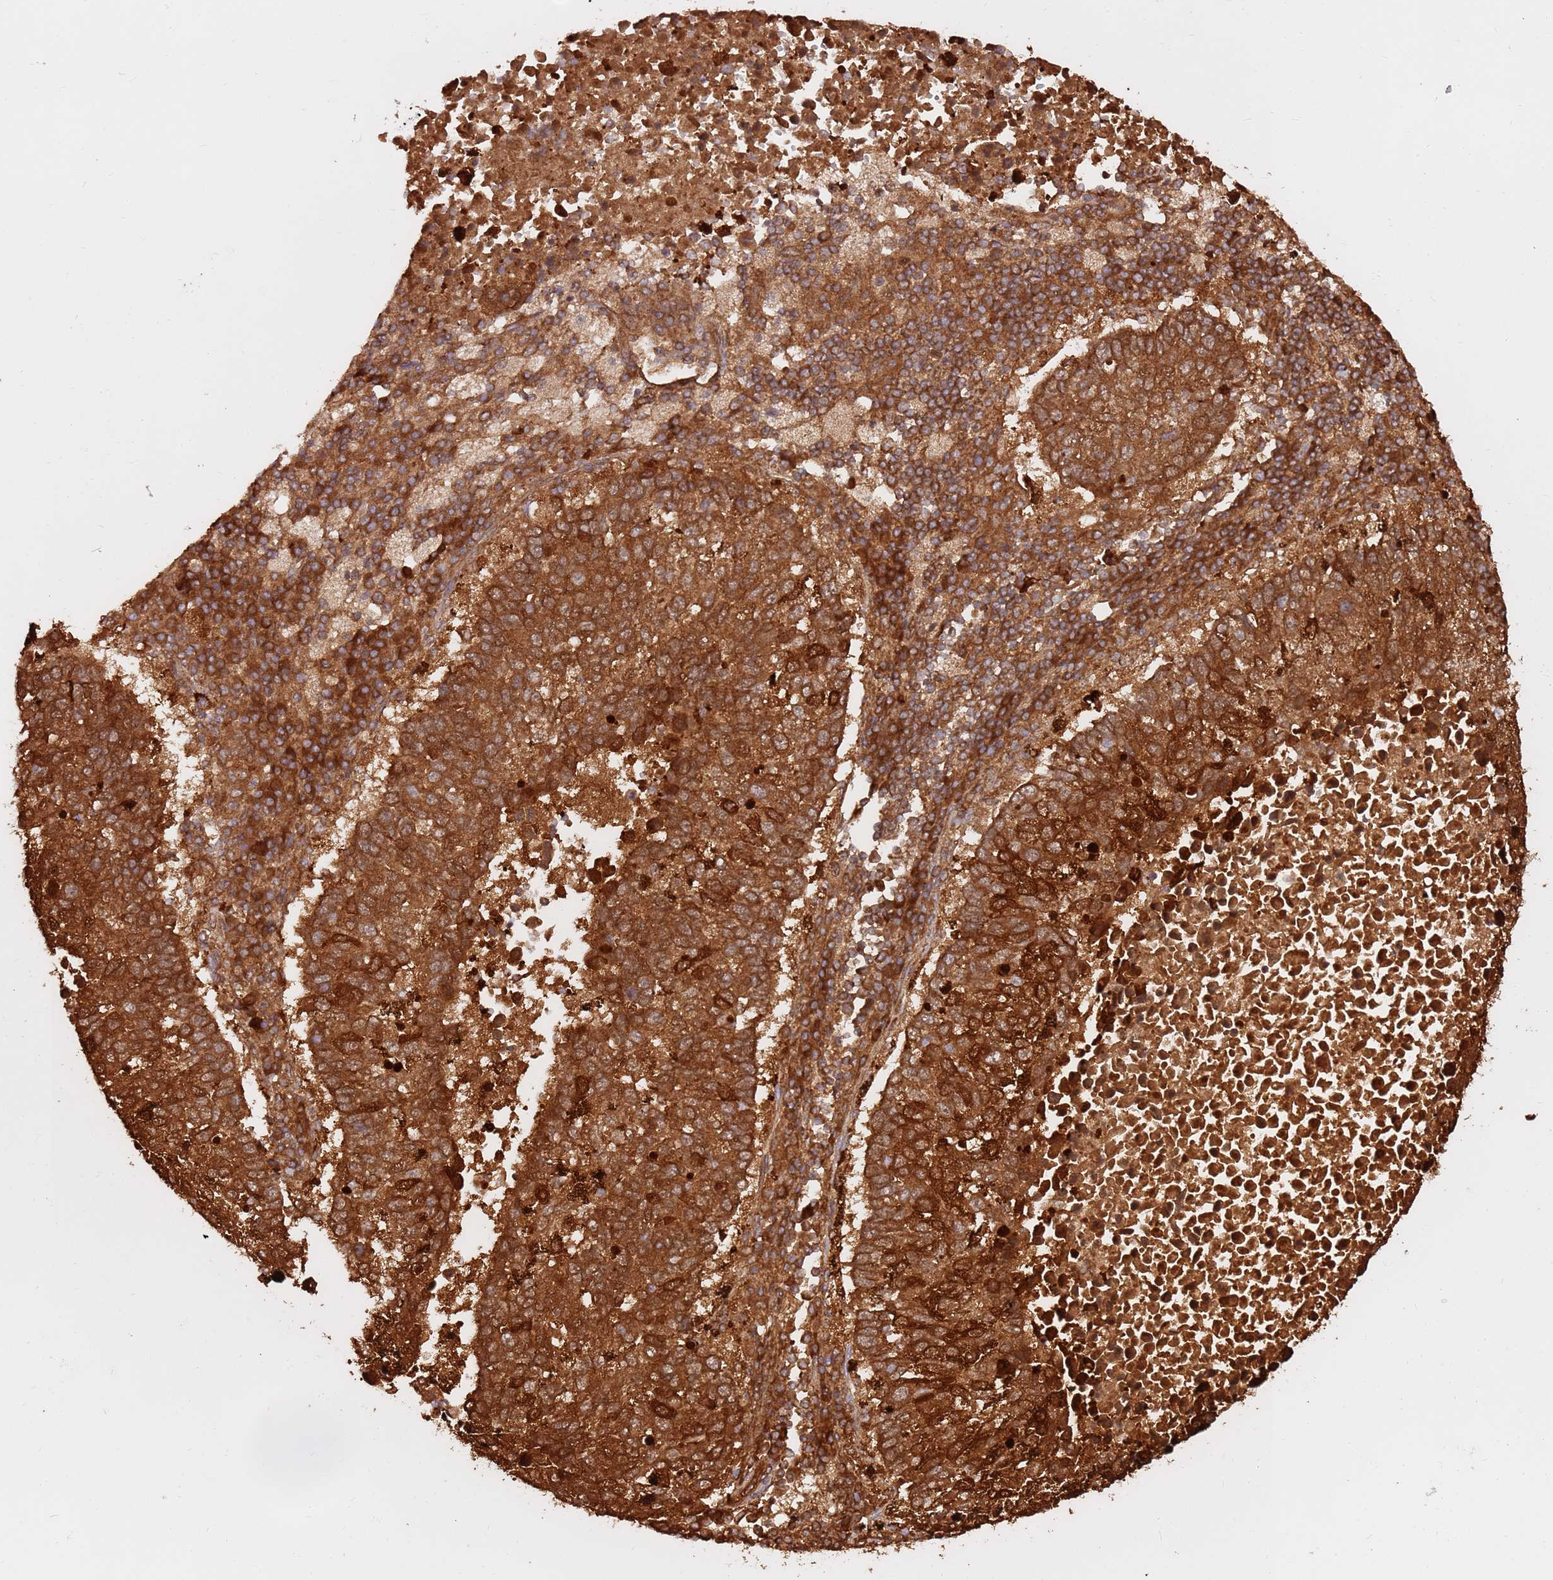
{"staining": {"intensity": "strong", "quantity": ">75%", "location": "cytoplasmic/membranous"}, "tissue": "lung cancer", "cell_type": "Tumor cells", "image_type": "cancer", "snomed": [{"axis": "morphology", "description": "Squamous cell carcinoma, NOS"}, {"axis": "topography", "description": "Lung"}], "caption": "Immunohistochemistry (IHC) (DAB) staining of human lung squamous cell carcinoma displays strong cytoplasmic/membranous protein staining in about >75% of tumor cells. The protein is stained brown, and the nuclei are stained in blue (DAB (3,3'-diaminobenzidine) IHC with brightfield microscopy, high magnification).", "gene": "DDX19B", "patient": {"sex": "male", "age": 73}}